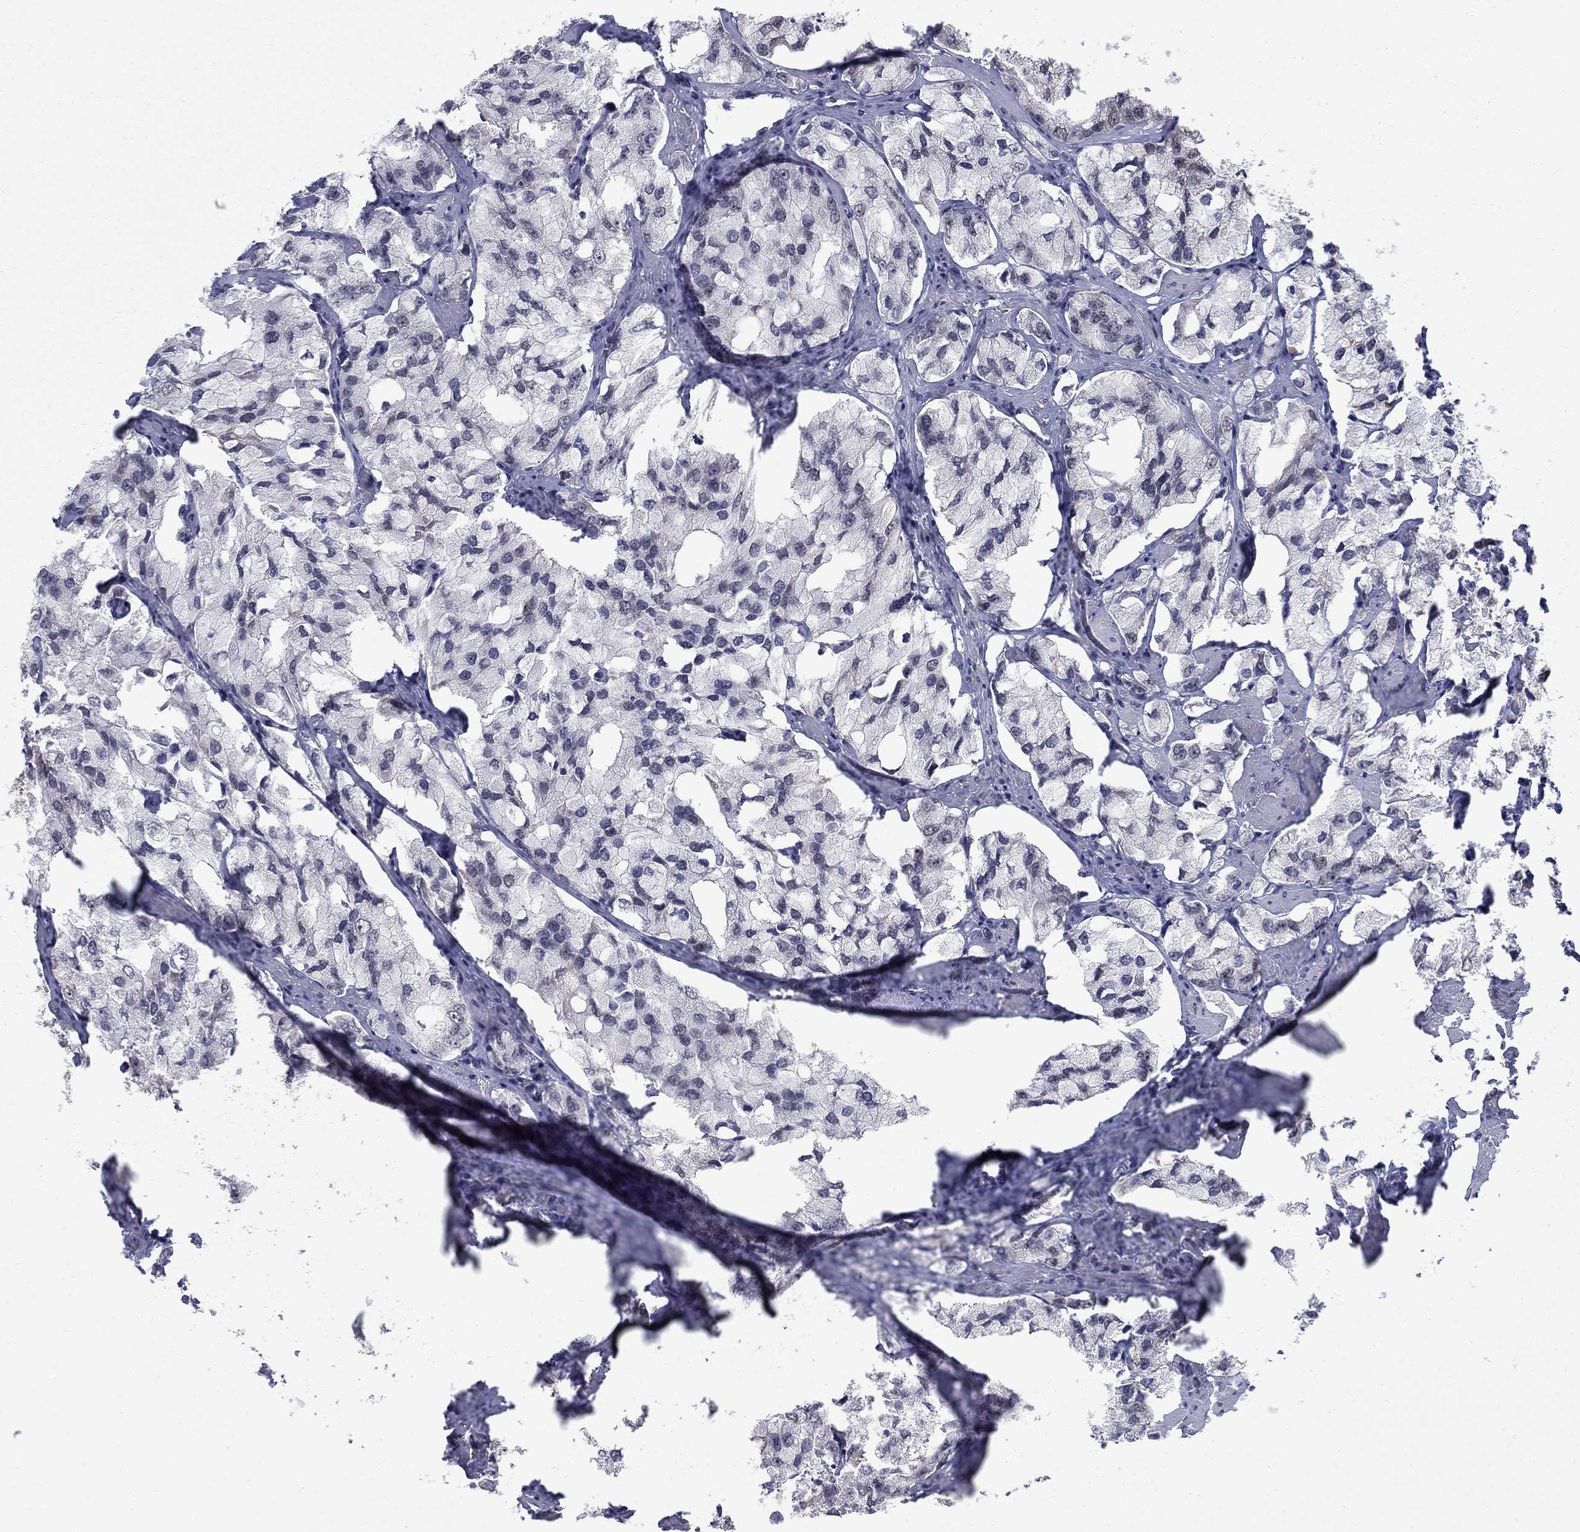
{"staining": {"intensity": "moderate", "quantity": "25%-75%", "location": "cytoplasmic/membranous"}, "tissue": "prostate cancer", "cell_type": "Tumor cells", "image_type": "cancer", "snomed": [{"axis": "morphology", "description": "Adenocarcinoma, NOS"}, {"axis": "topography", "description": "Prostate and seminal vesicle, NOS"}, {"axis": "topography", "description": "Prostate"}], "caption": "Tumor cells demonstrate moderate cytoplasmic/membranous expression in approximately 25%-75% of cells in prostate cancer.", "gene": "GCFC2", "patient": {"sex": "male", "age": 64}}